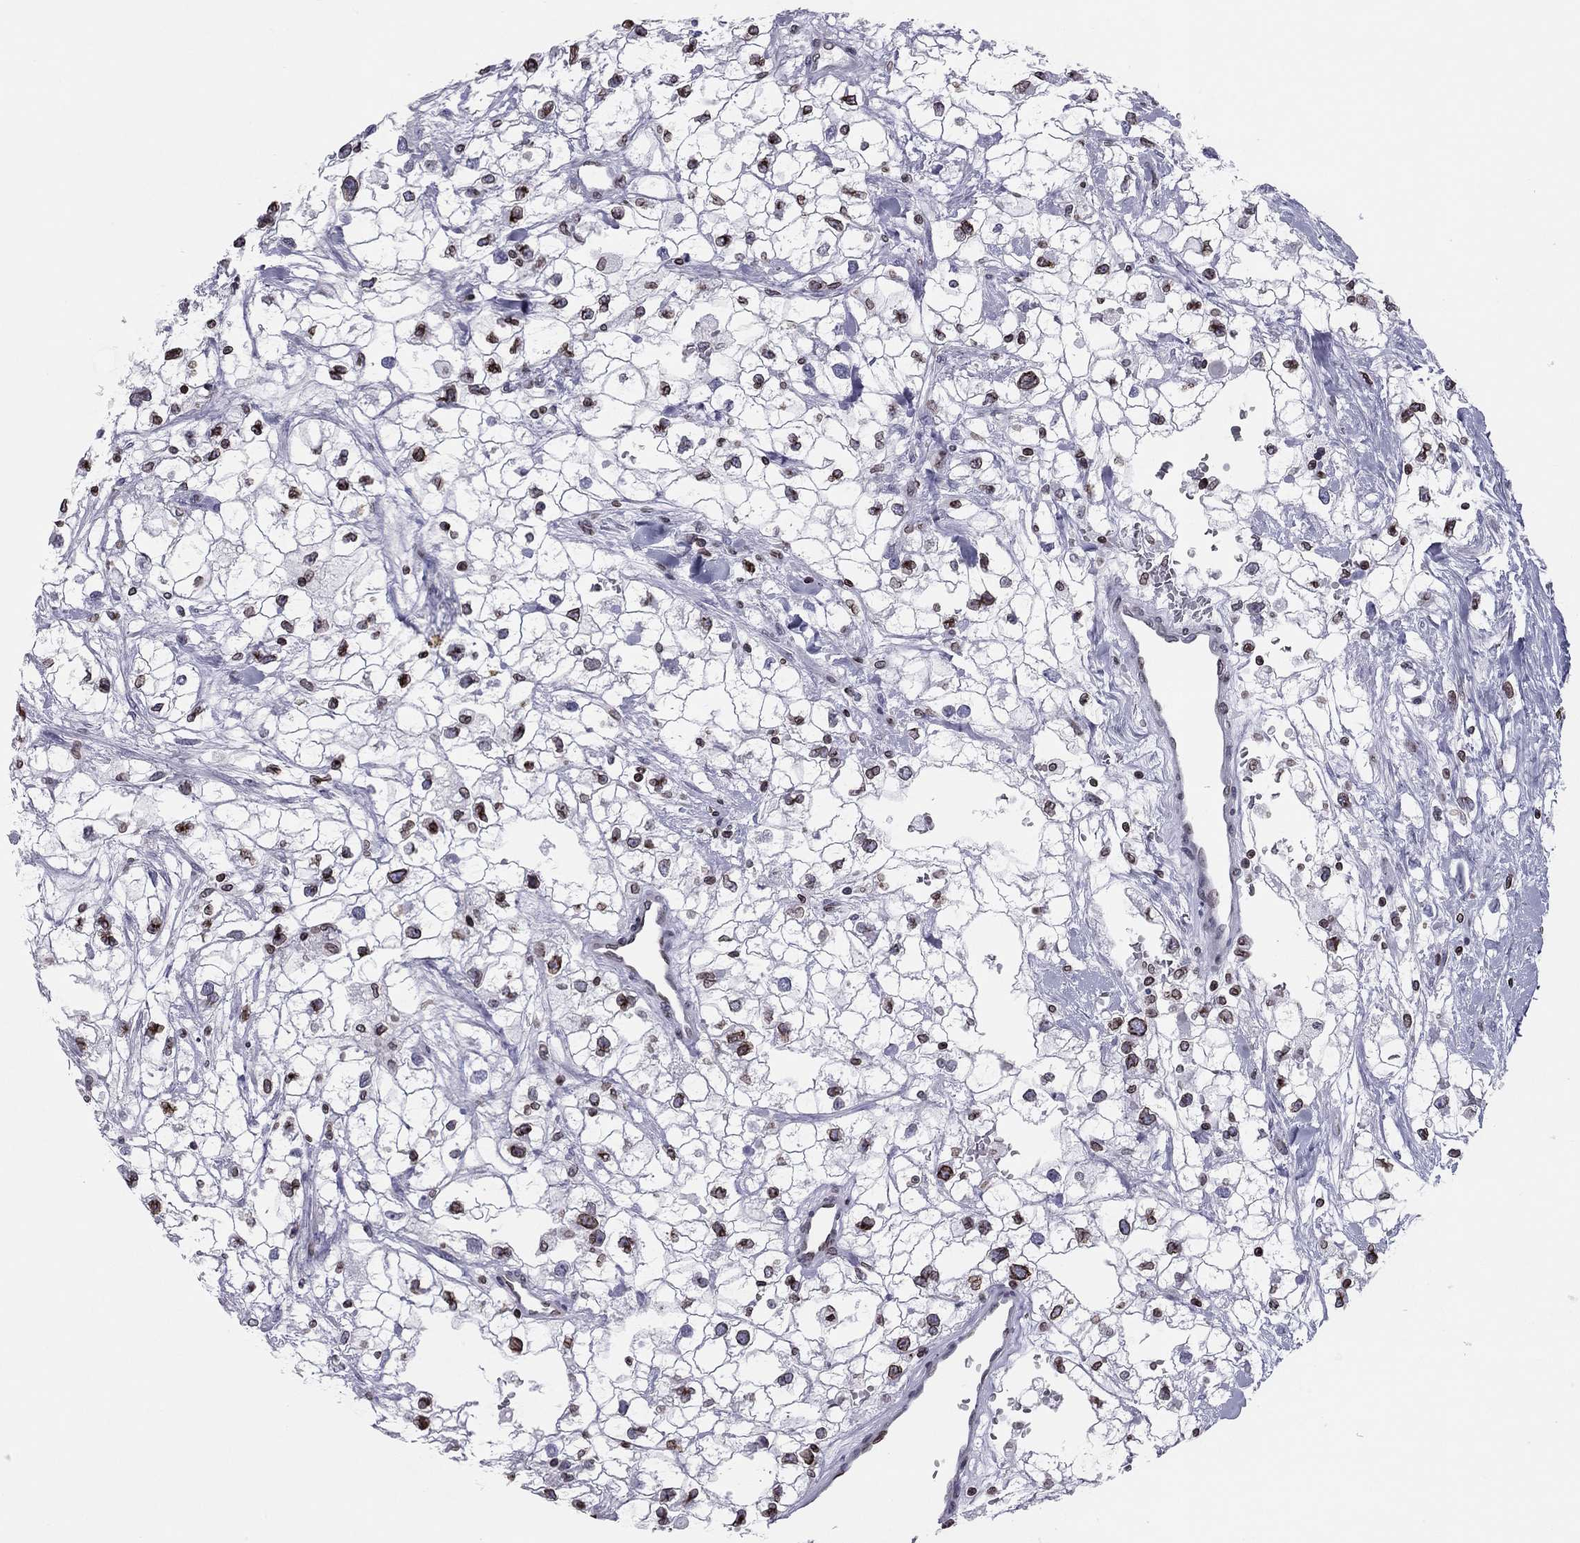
{"staining": {"intensity": "strong", "quantity": "<25%", "location": "cytoplasmic/membranous,nuclear"}, "tissue": "renal cancer", "cell_type": "Tumor cells", "image_type": "cancer", "snomed": [{"axis": "morphology", "description": "Adenocarcinoma, NOS"}, {"axis": "topography", "description": "Kidney"}], "caption": "Renal cancer (adenocarcinoma) stained for a protein exhibits strong cytoplasmic/membranous and nuclear positivity in tumor cells.", "gene": "ESPL1", "patient": {"sex": "male", "age": 59}}